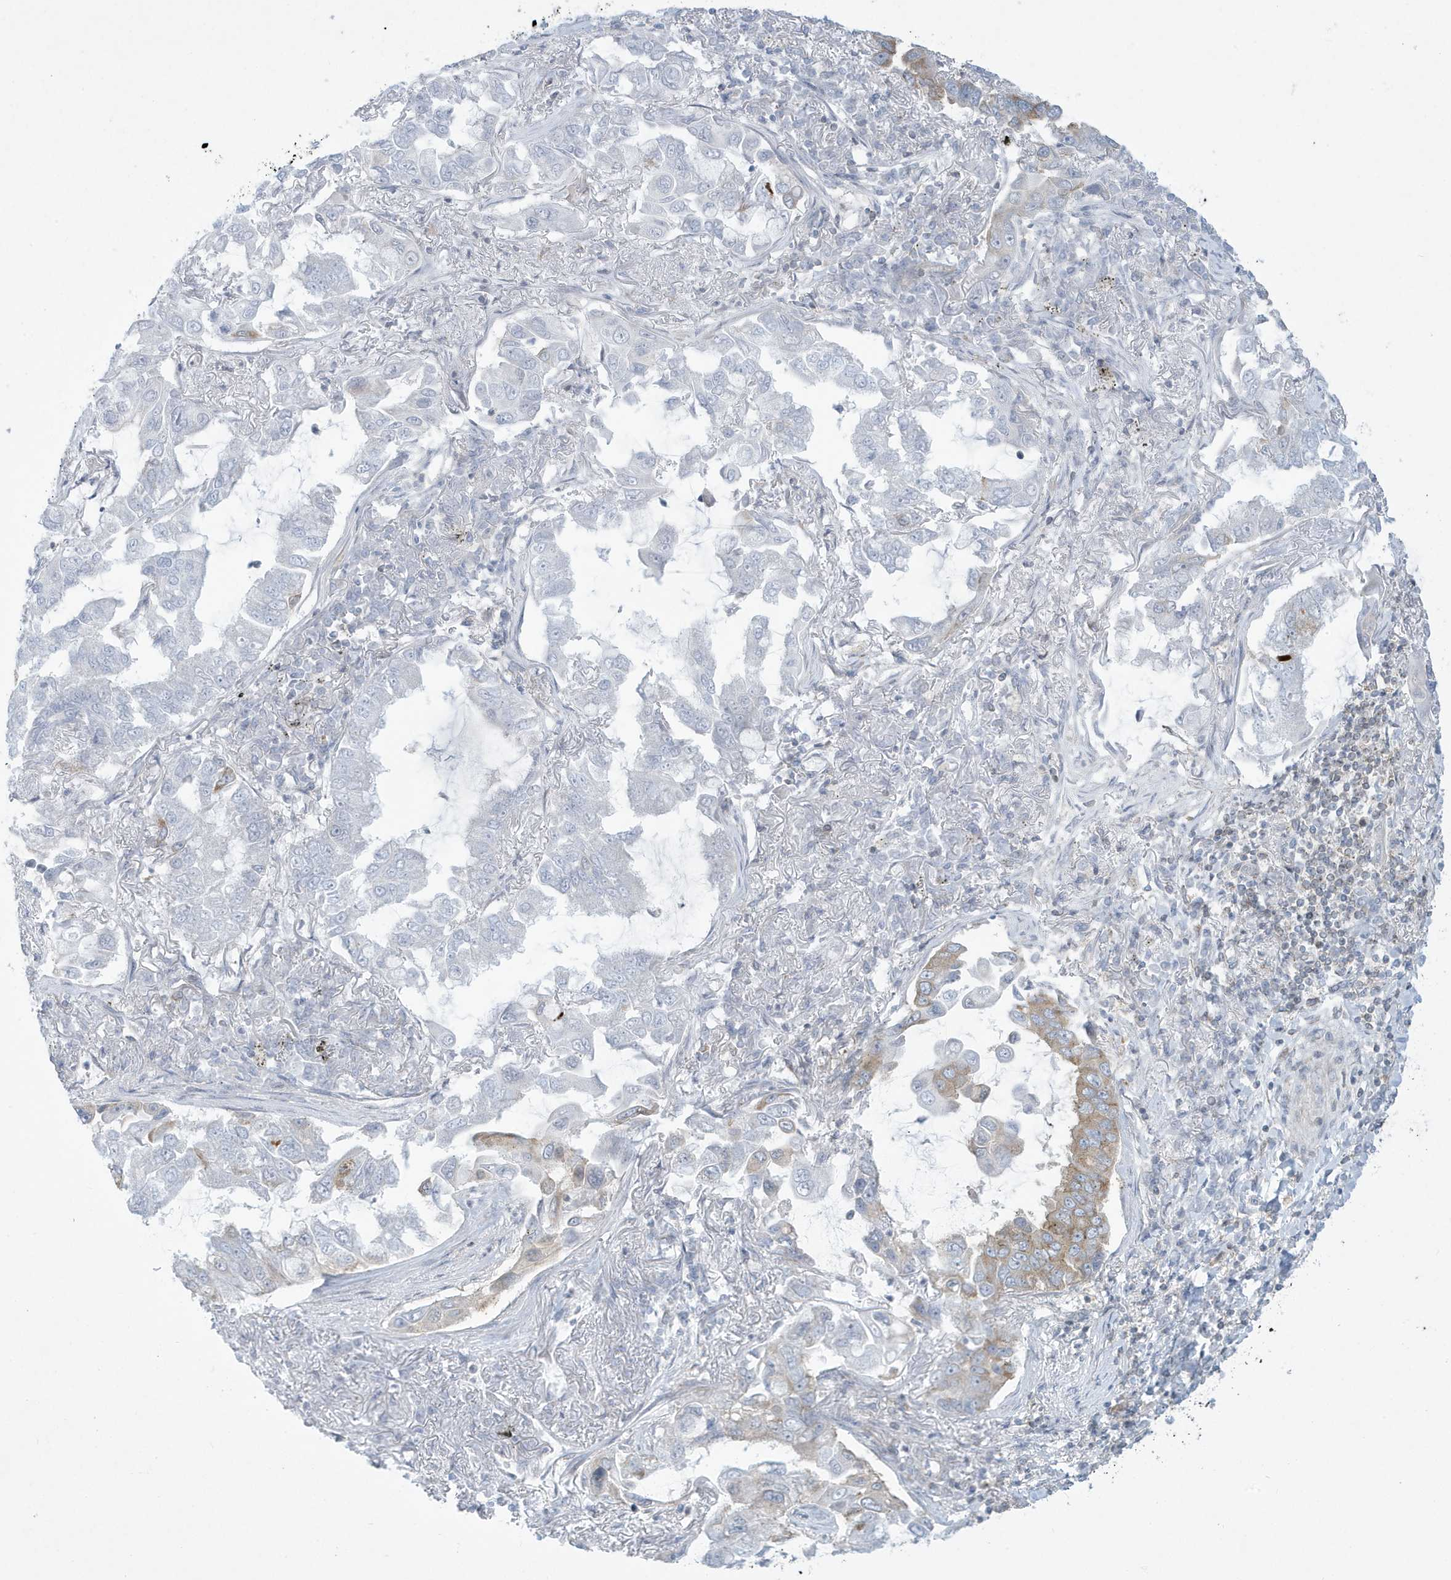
{"staining": {"intensity": "weak", "quantity": "<25%", "location": "cytoplasmic/membranous"}, "tissue": "lung cancer", "cell_type": "Tumor cells", "image_type": "cancer", "snomed": [{"axis": "morphology", "description": "Adenocarcinoma, NOS"}, {"axis": "topography", "description": "Lung"}], "caption": "DAB (3,3'-diaminobenzidine) immunohistochemical staining of lung cancer displays no significant positivity in tumor cells. Brightfield microscopy of immunohistochemistry stained with DAB (3,3'-diaminobenzidine) (brown) and hematoxylin (blue), captured at high magnification.", "gene": "SLAMF9", "patient": {"sex": "male", "age": 64}}